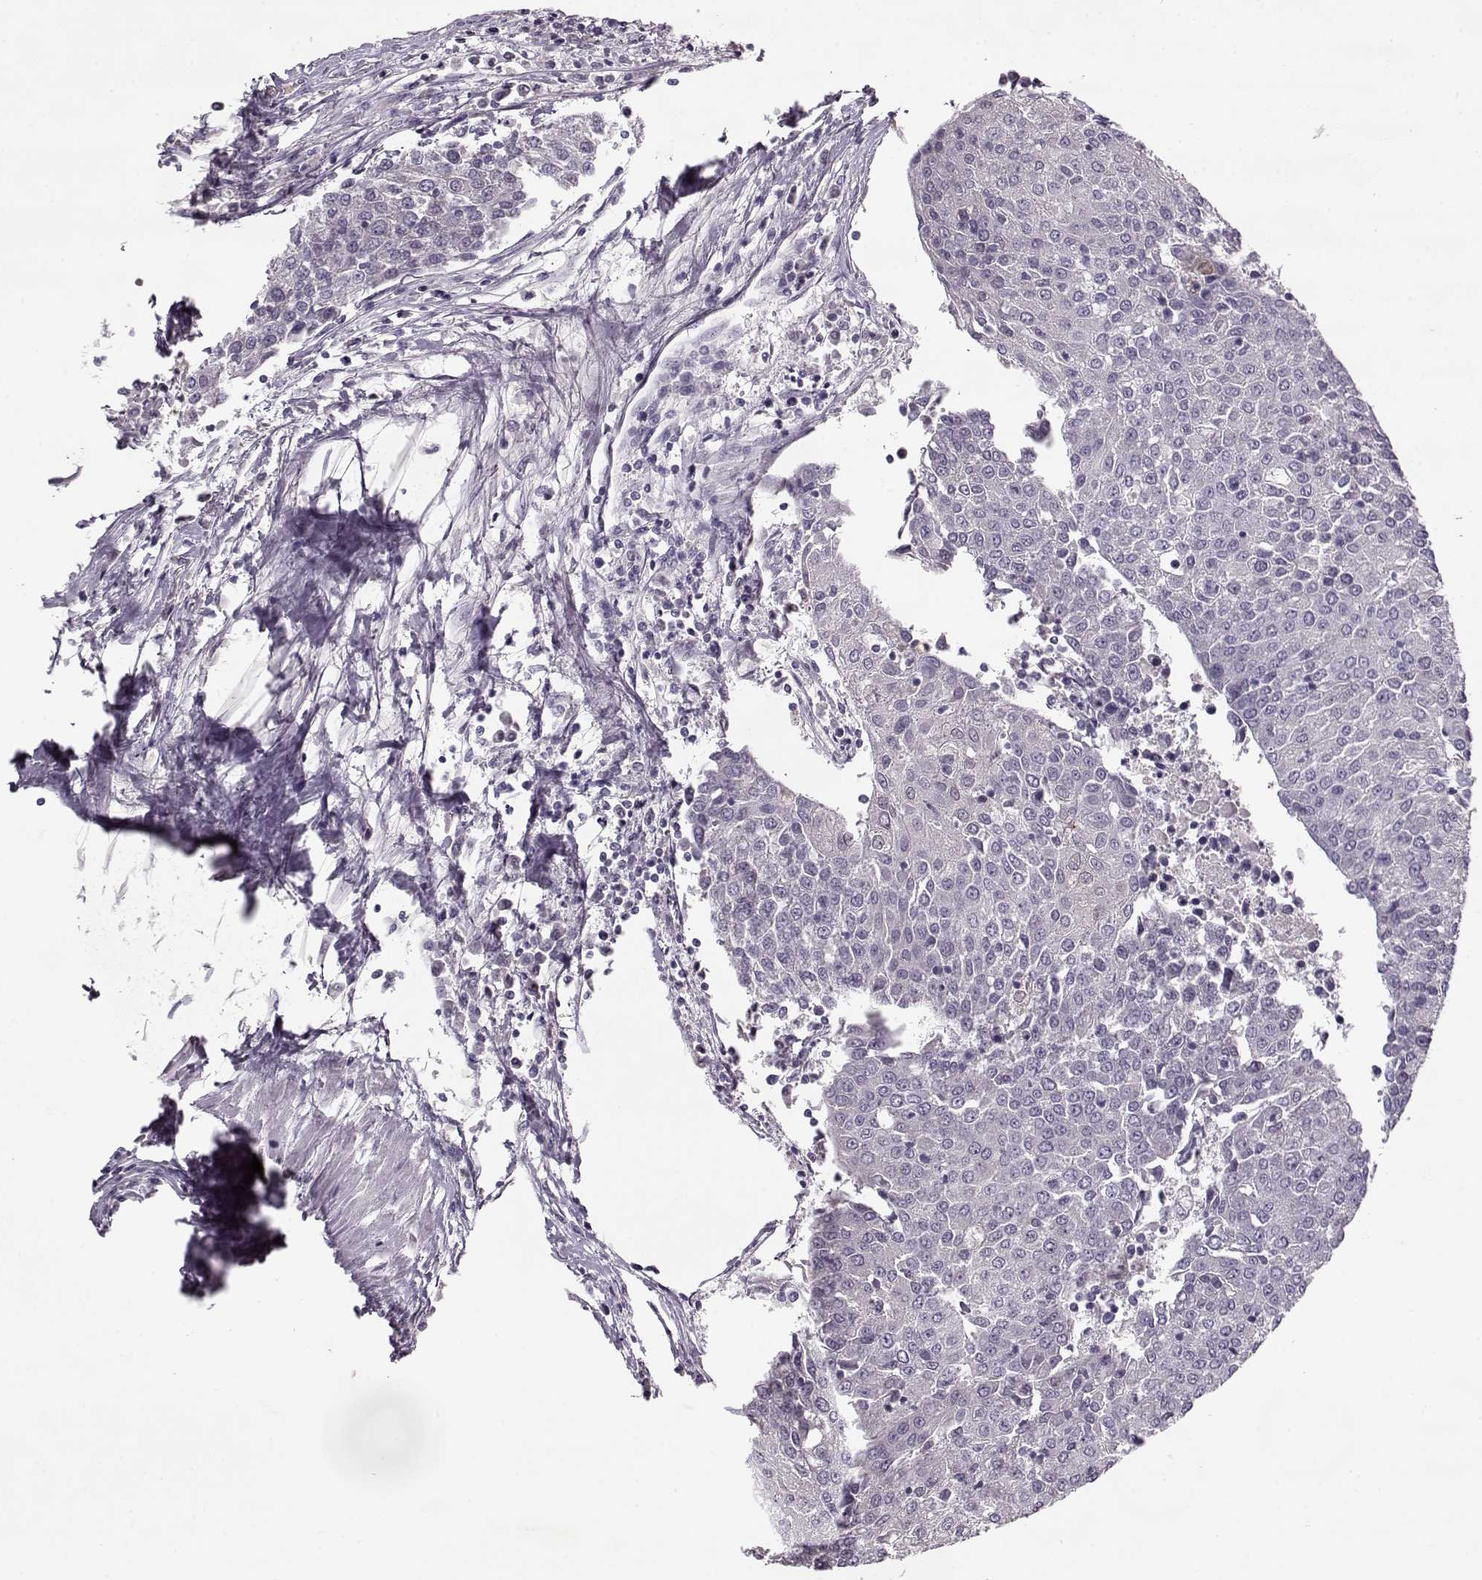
{"staining": {"intensity": "negative", "quantity": "none", "location": "none"}, "tissue": "urothelial cancer", "cell_type": "Tumor cells", "image_type": "cancer", "snomed": [{"axis": "morphology", "description": "Urothelial carcinoma, High grade"}, {"axis": "topography", "description": "Urinary bladder"}], "caption": "IHC photomicrograph of neoplastic tissue: human urothelial carcinoma (high-grade) stained with DAB shows no significant protein expression in tumor cells. Brightfield microscopy of IHC stained with DAB (3,3'-diaminobenzidine) (brown) and hematoxylin (blue), captured at high magnification.", "gene": "ACOT11", "patient": {"sex": "female", "age": 85}}